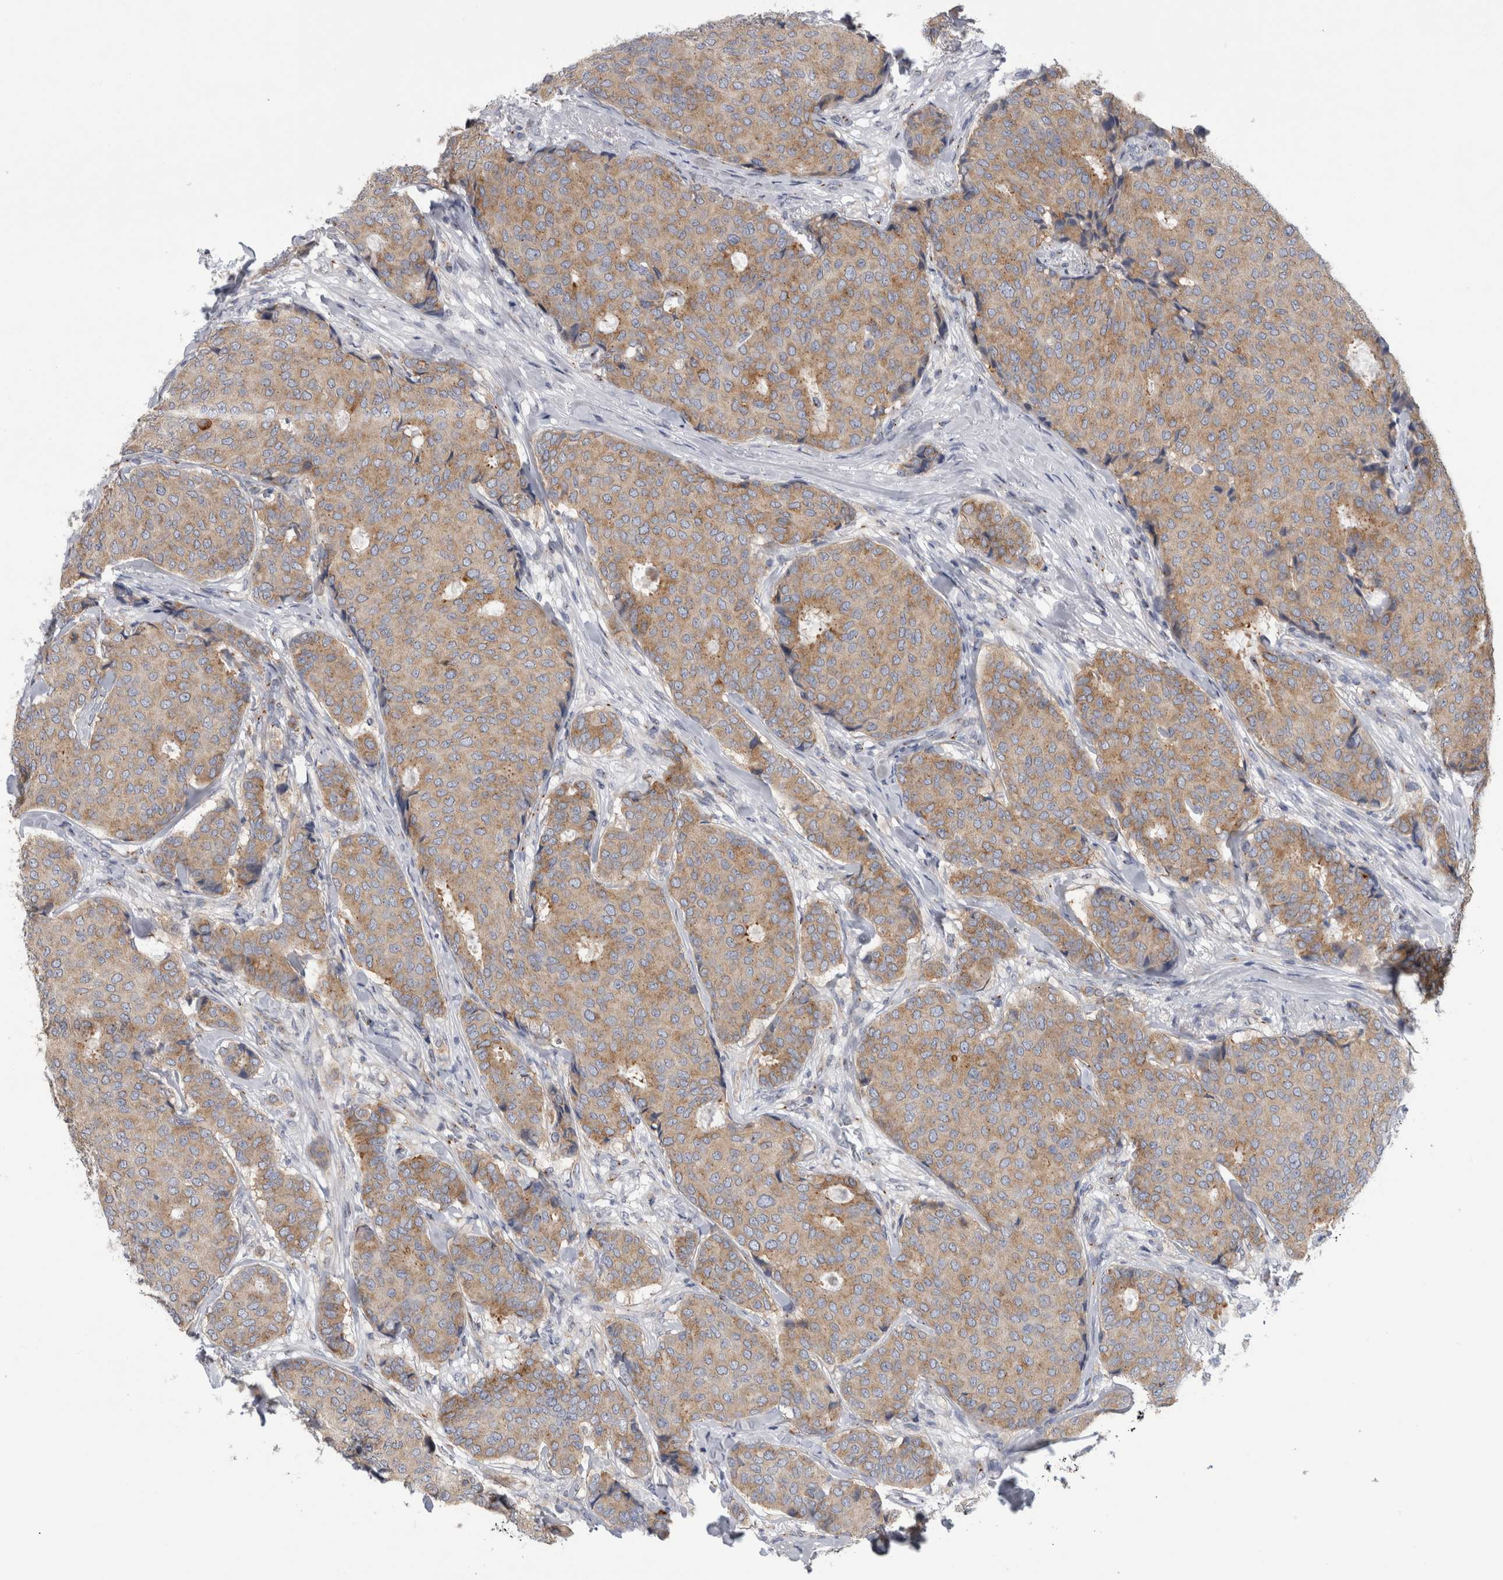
{"staining": {"intensity": "weak", "quantity": ">75%", "location": "cytoplasmic/membranous"}, "tissue": "breast cancer", "cell_type": "Tumor cells", "image_type": "cancer", "snomed": [{"axis": "morphology", "description": "Duct carcinoma"}, {"axis": "topography", "description": "Breast"}], "caption": "This histopathology image displays infiltrating ductal carcinoma (breast) stained with IHC to label a protein in brown. The cytoplasmic/membranous of tumor cells show weak positivity for the protein. Nuclei are counter-stained blue.", "gene": "AKAP9", "patient": {"sex": "female", "age": 75}}